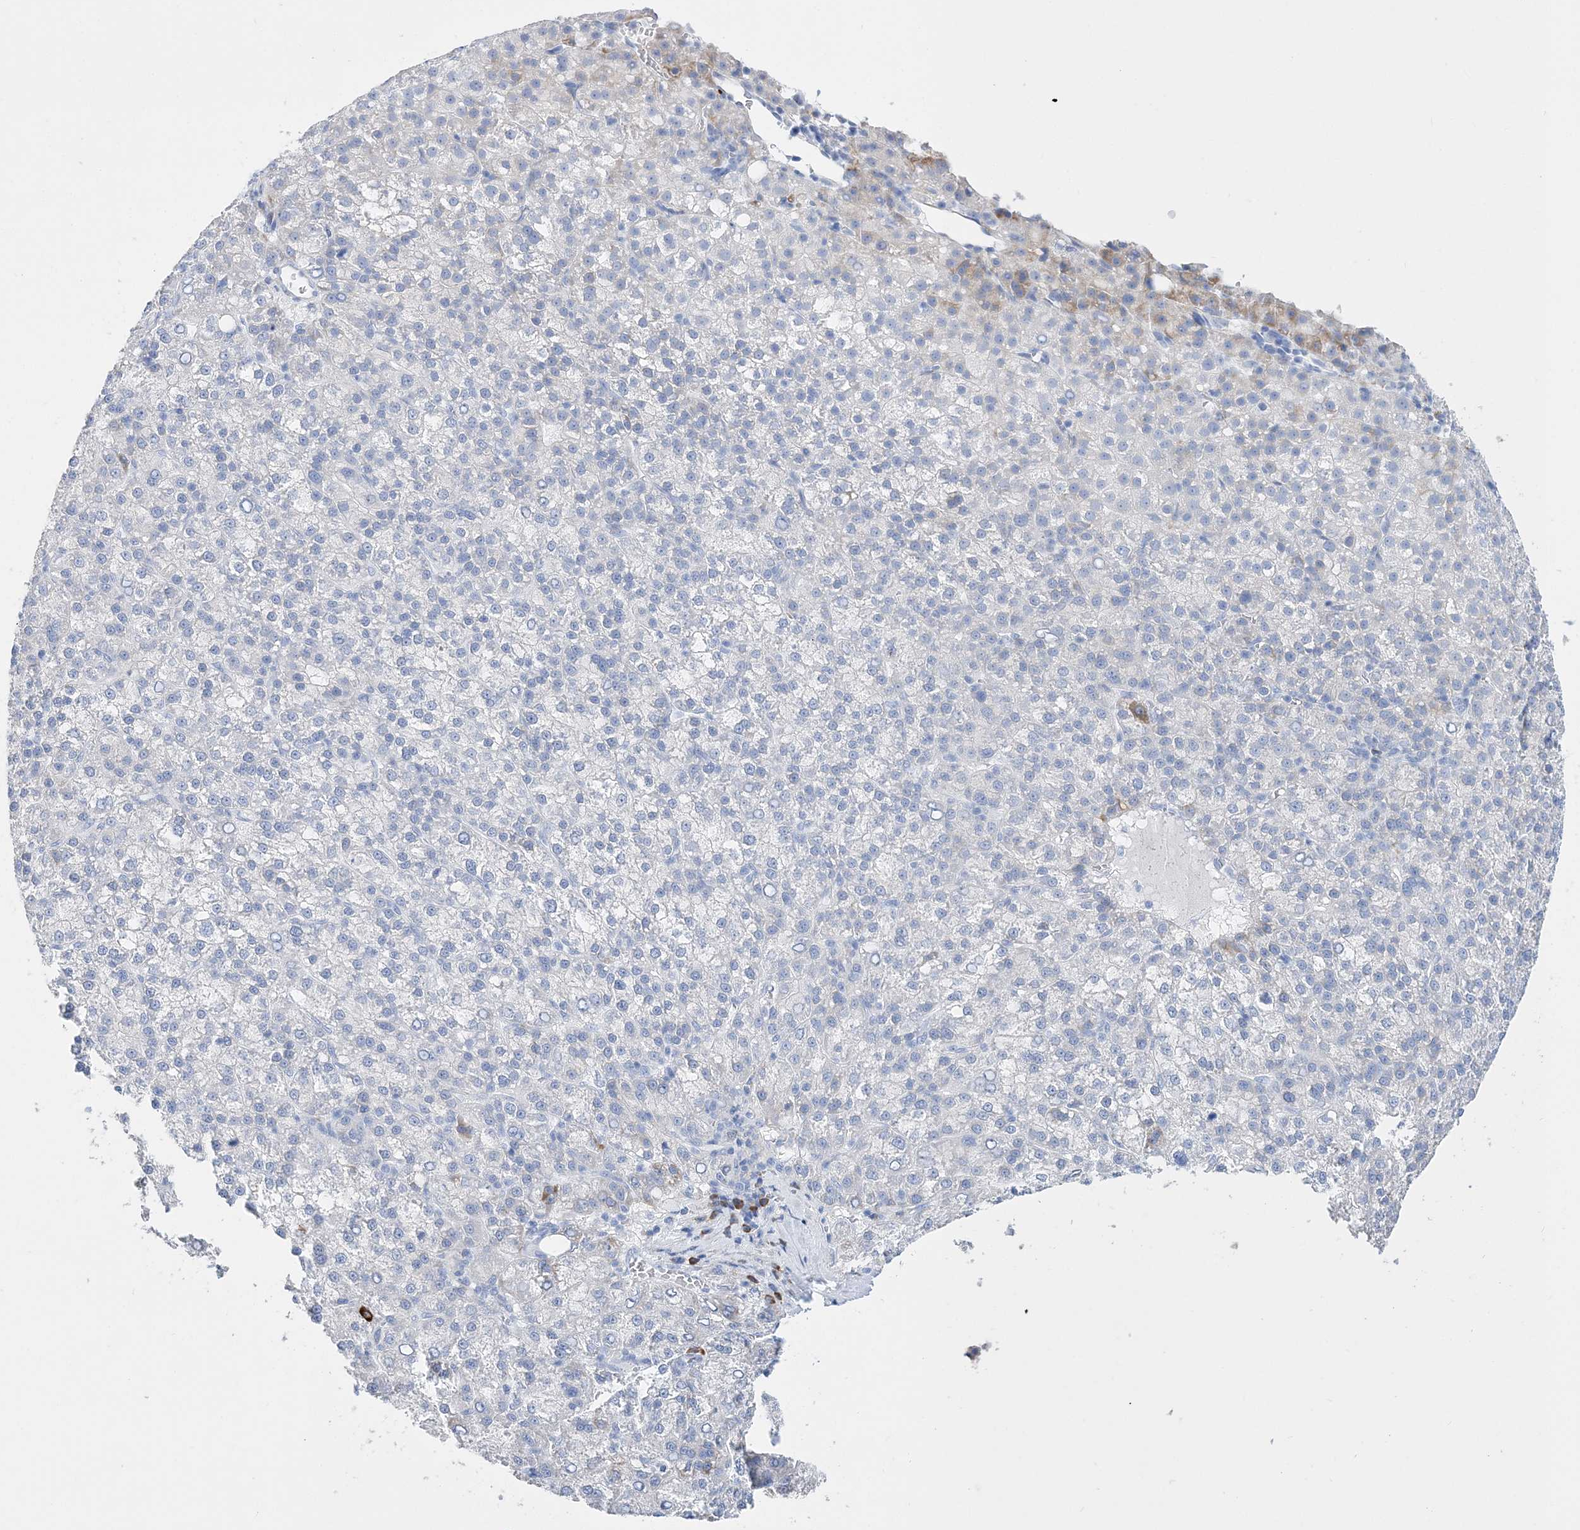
{"staining": {"intensity": "negative", "quantity": "none", "location": "none"}, "tissue": "liver cancer", "cell_type": "Tumor cells", "image_type": "cancer", "snomed": [{"axis": "morphology", "description": "Carcinoma, Hepatocellular, NOS"}, {"axis": "topography", "description": "Liver"}], "caption": "There is no significant staining in tumor cells of liver cancer.", "gene": "TSPYL6", "patient": {"sex": "female", "age": 58}}